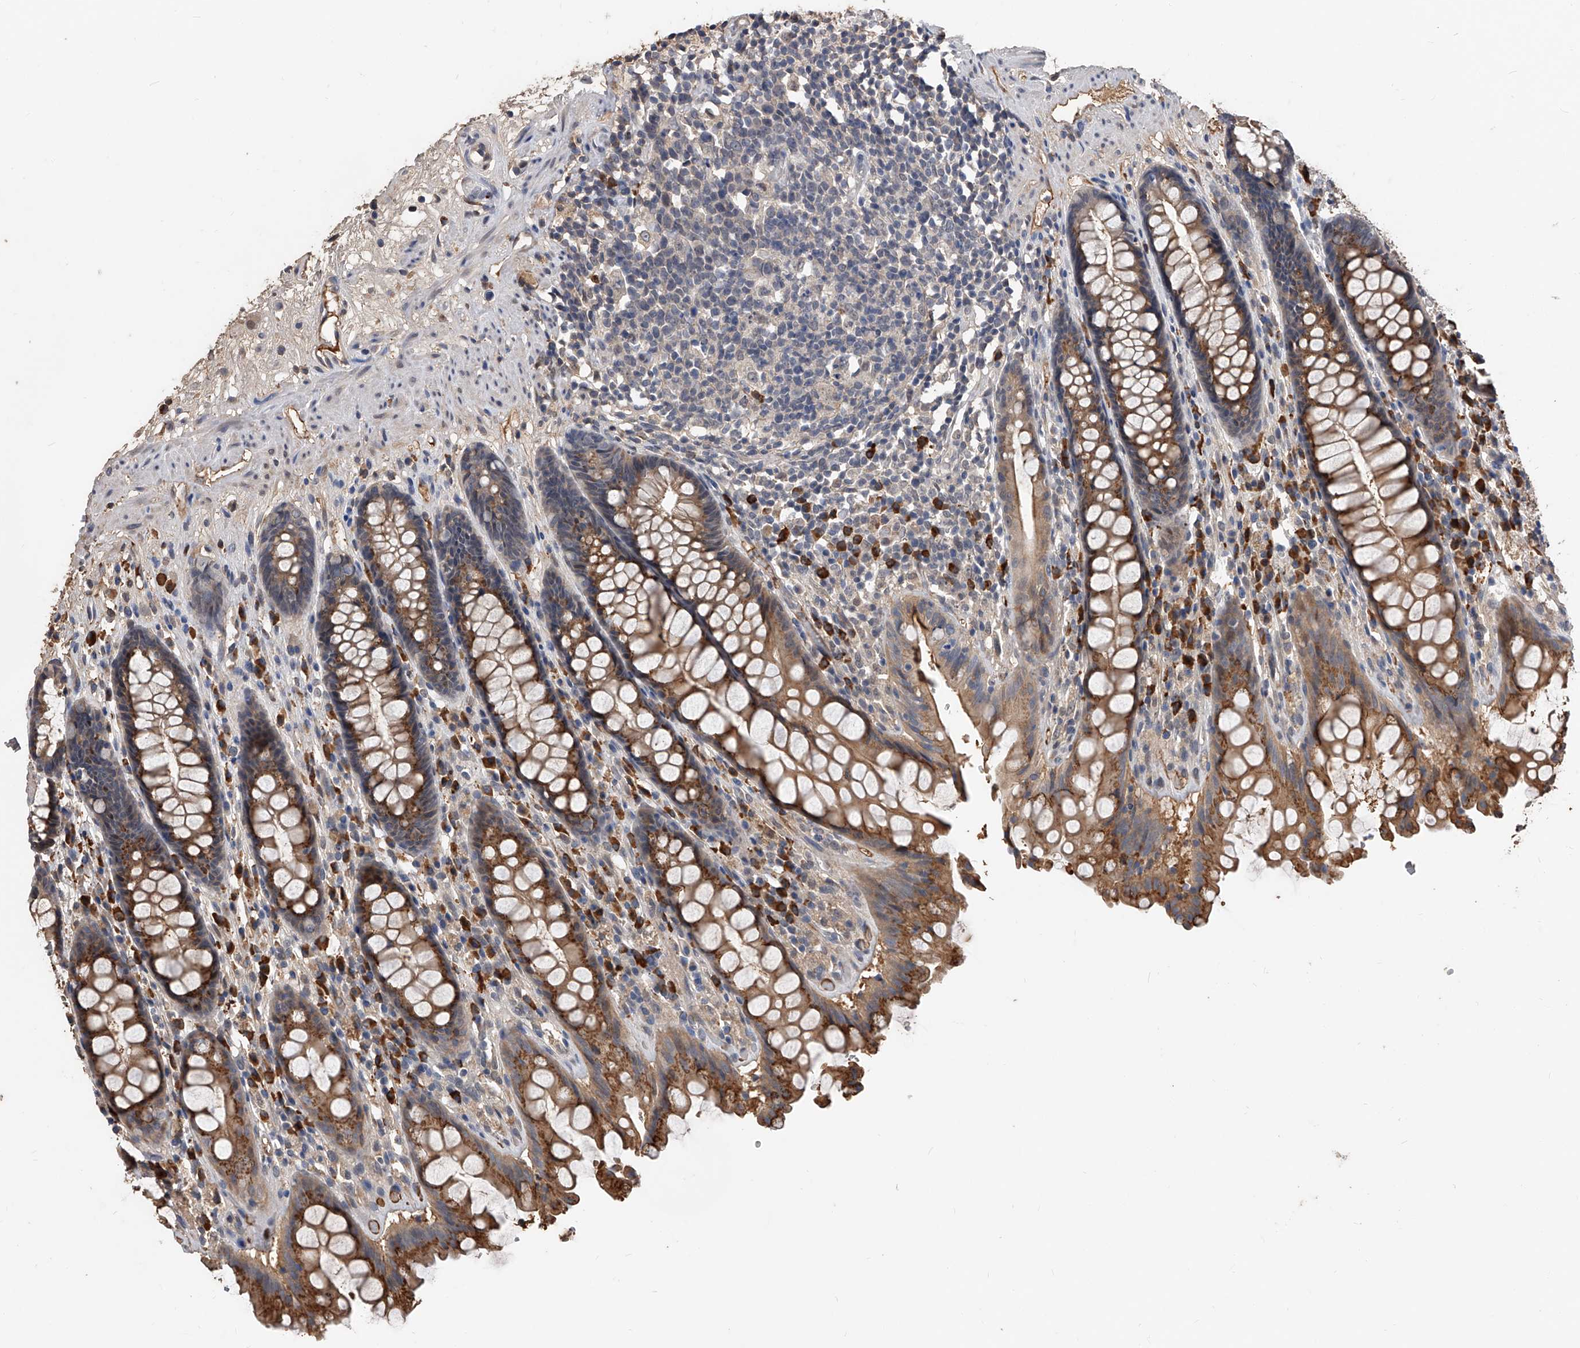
{"staining": {"intensity": "moderate", "quantity": ">75%", "location": "cytoplasmic/membranous"}, "tissue": "rectum", "cell_type": "Glandular cells", "image_type": "normal", "snomed": [{"axis": "morphology", "description": "Normal tissue, NOS"}, {"axis": "topography", "description": "Rectum"}], "caption": "This is an image of immunohistochemistry staining of benign rectum, which shows moderate expression in the cytoplasmic/membranous of glandular cells.", "gene": "ZNF25", "patient": {"sex": "male", "age": 64}}